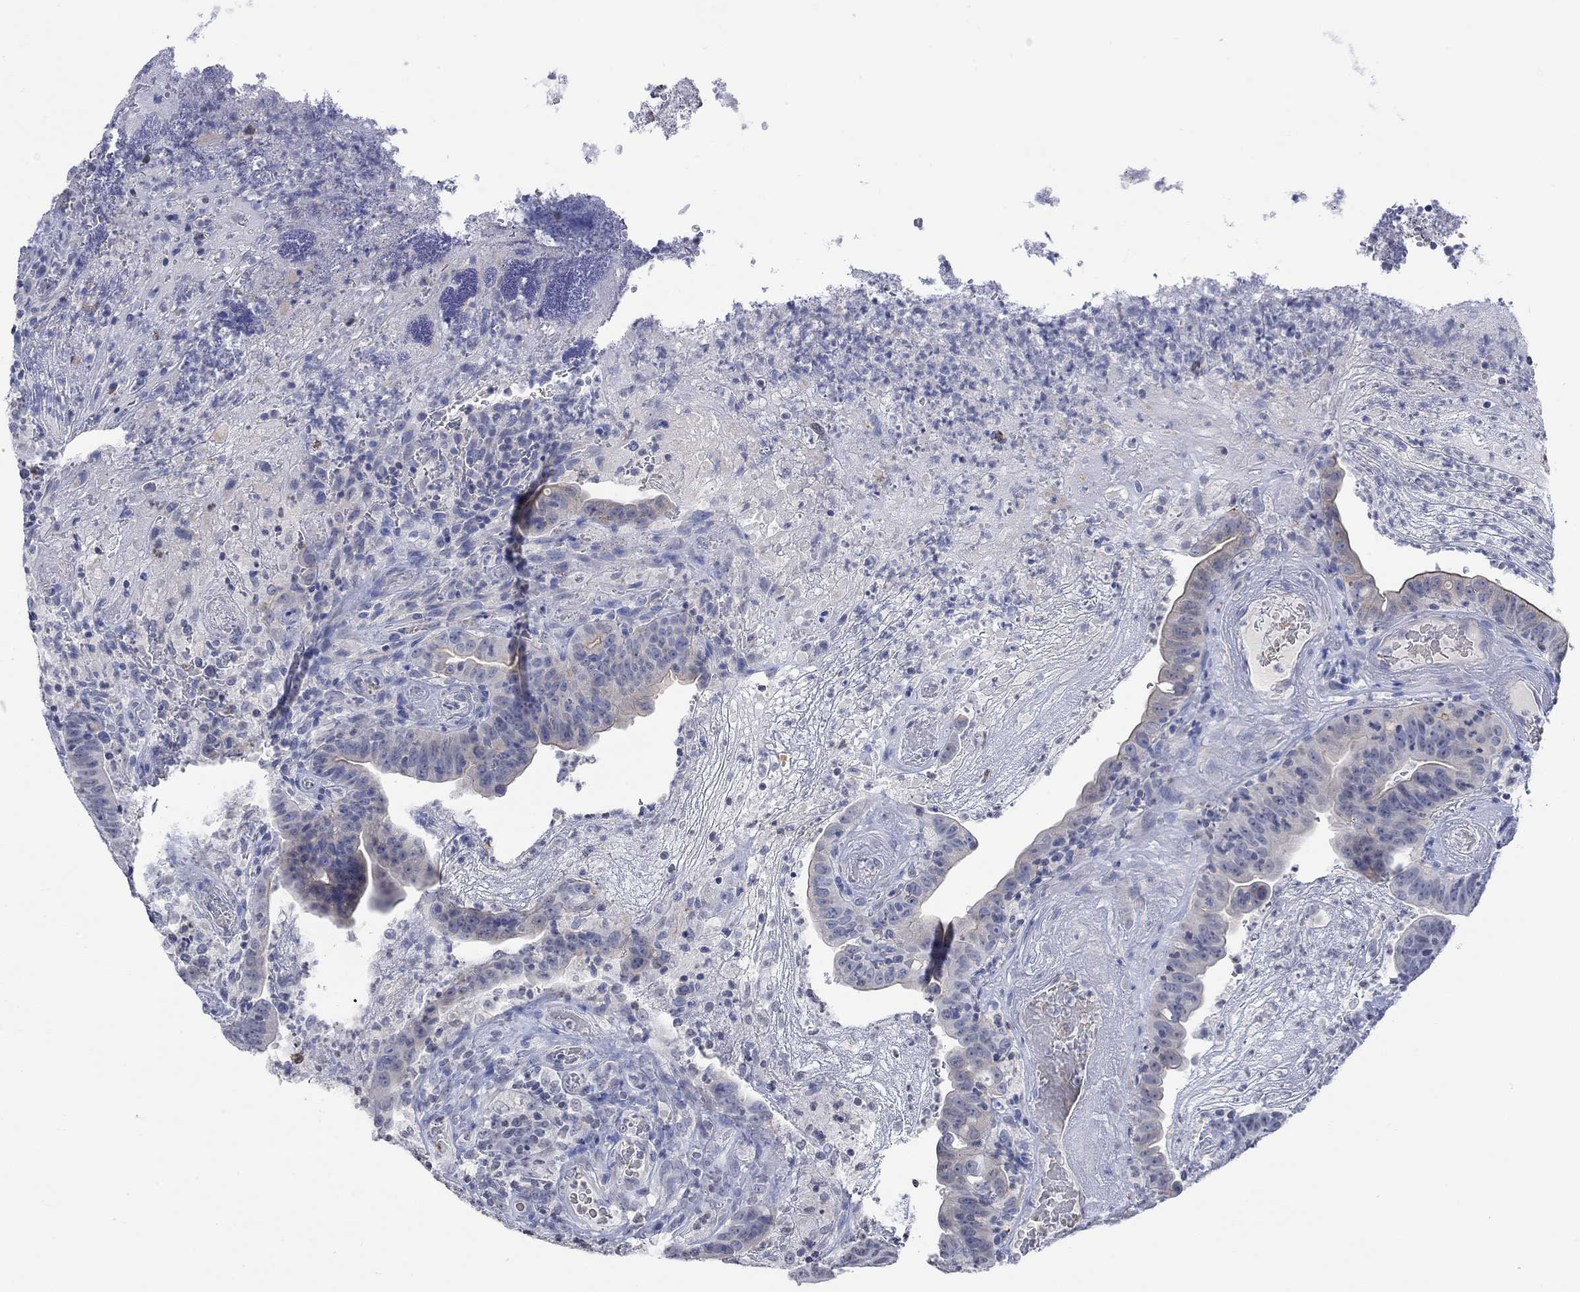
{"staining": {"intensity": "negative", "quantity": "none", "location": "none"}, "tissue": "colorectal cancer", "cell_type": "Tumor cells", "image_type": "cancer", "snomed": [{"axis": "morphology", "description": "Adenocarcinoma, NOS"}, {"axis": "topography", "description": "Colon"}], "caption": "Protein analysis of adenocarcinoma (colorectal) exhibits no significant staining in tumor cells.", "gene": "TMEM255A", "patient": {"sex": "female", "age": 75}}